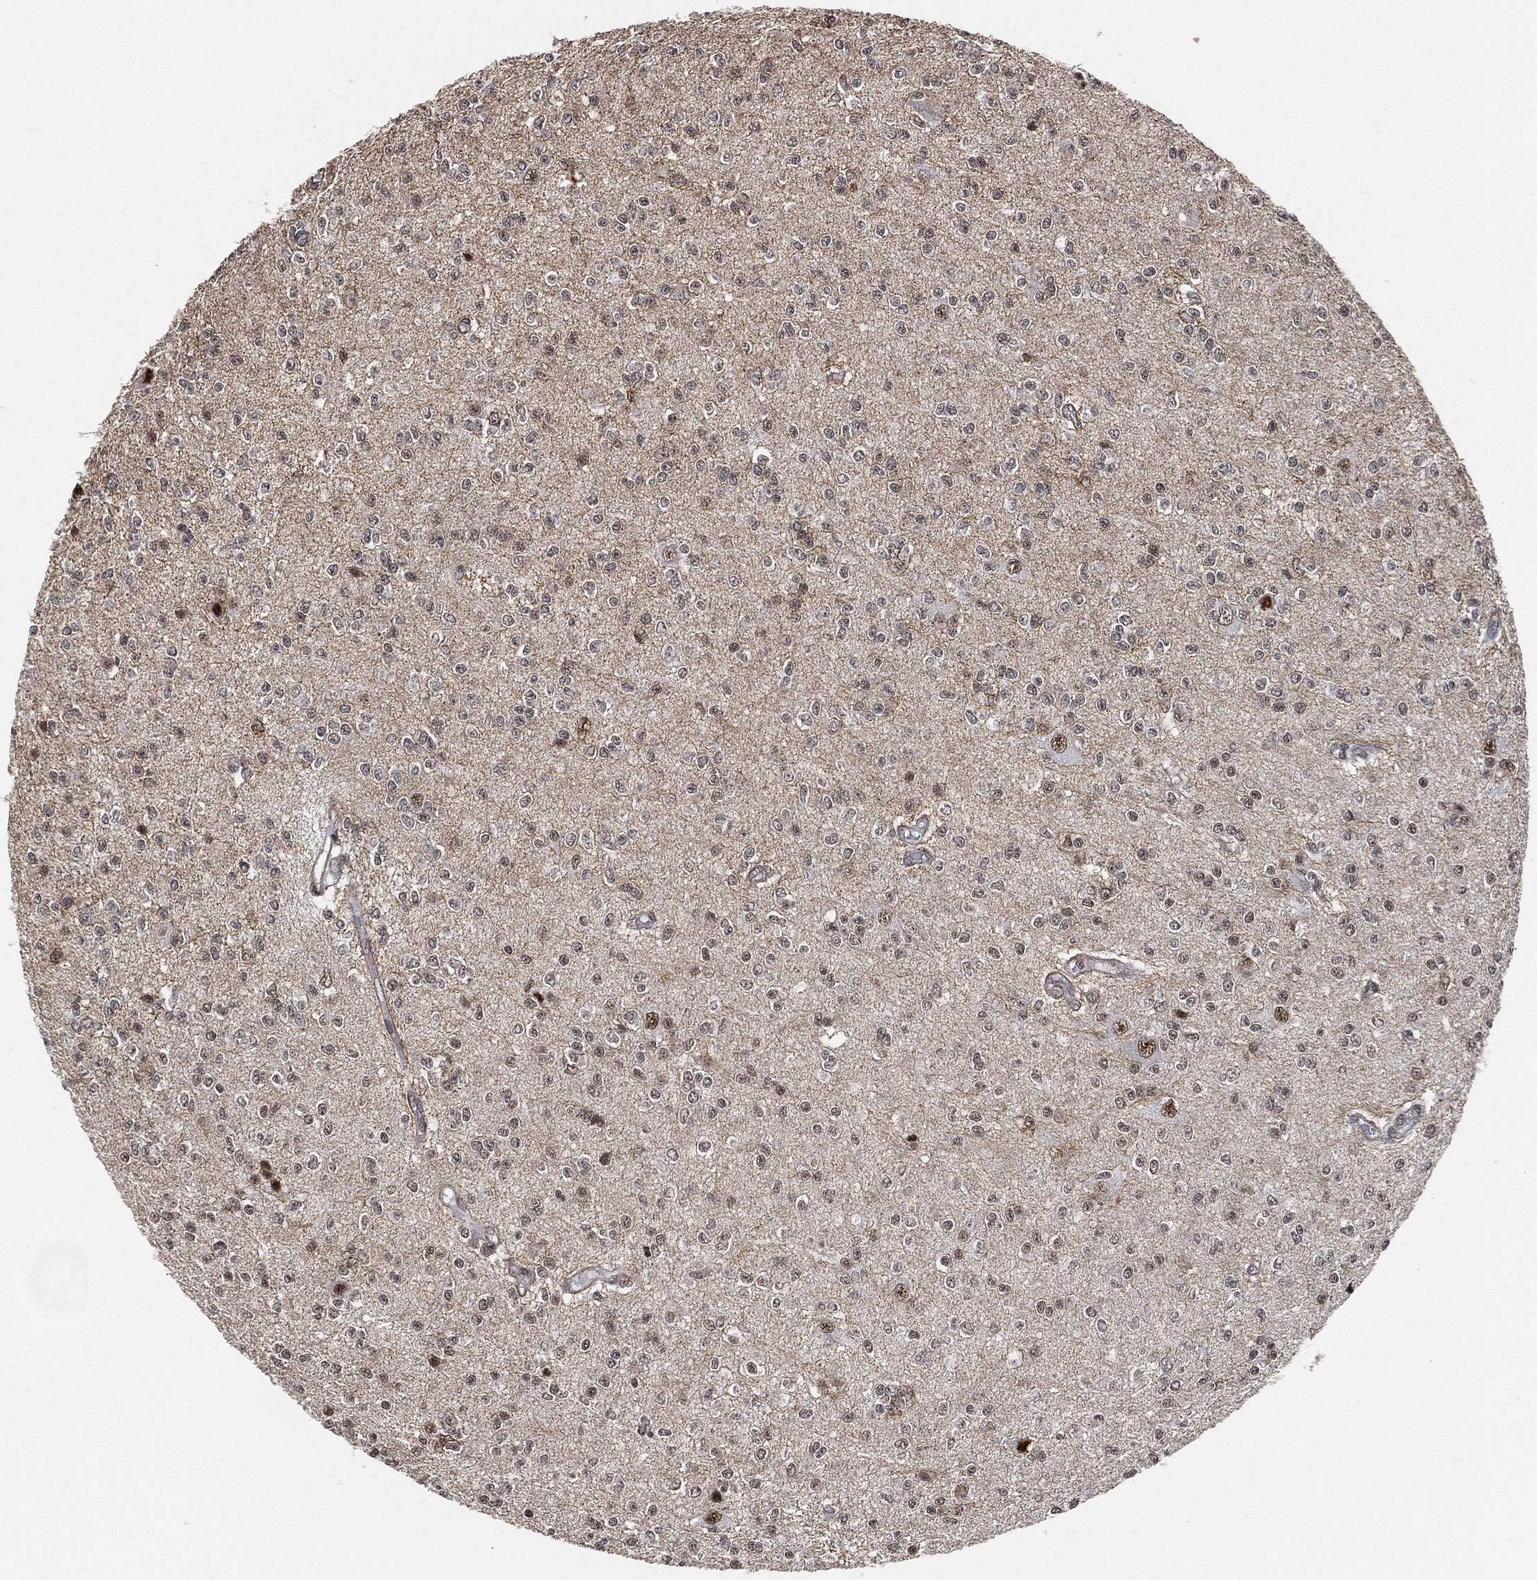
{"staining": {"intensity": "negative", "quantity": "none", "location": "none"}, "tissue": "glioma", "cell_type": "Tumor cells", "image_type": "cancer", "snomed": [{"axis": "morphology", "description": "Glioma, malignant, Low grade"}, {"axis": "topography", "description": "Brain"}], "caption": "Tumor cells are negative for brown protein staining in glioma.", "gene": "RSRC2", "patient": {"sex": "male", "age": 67}}